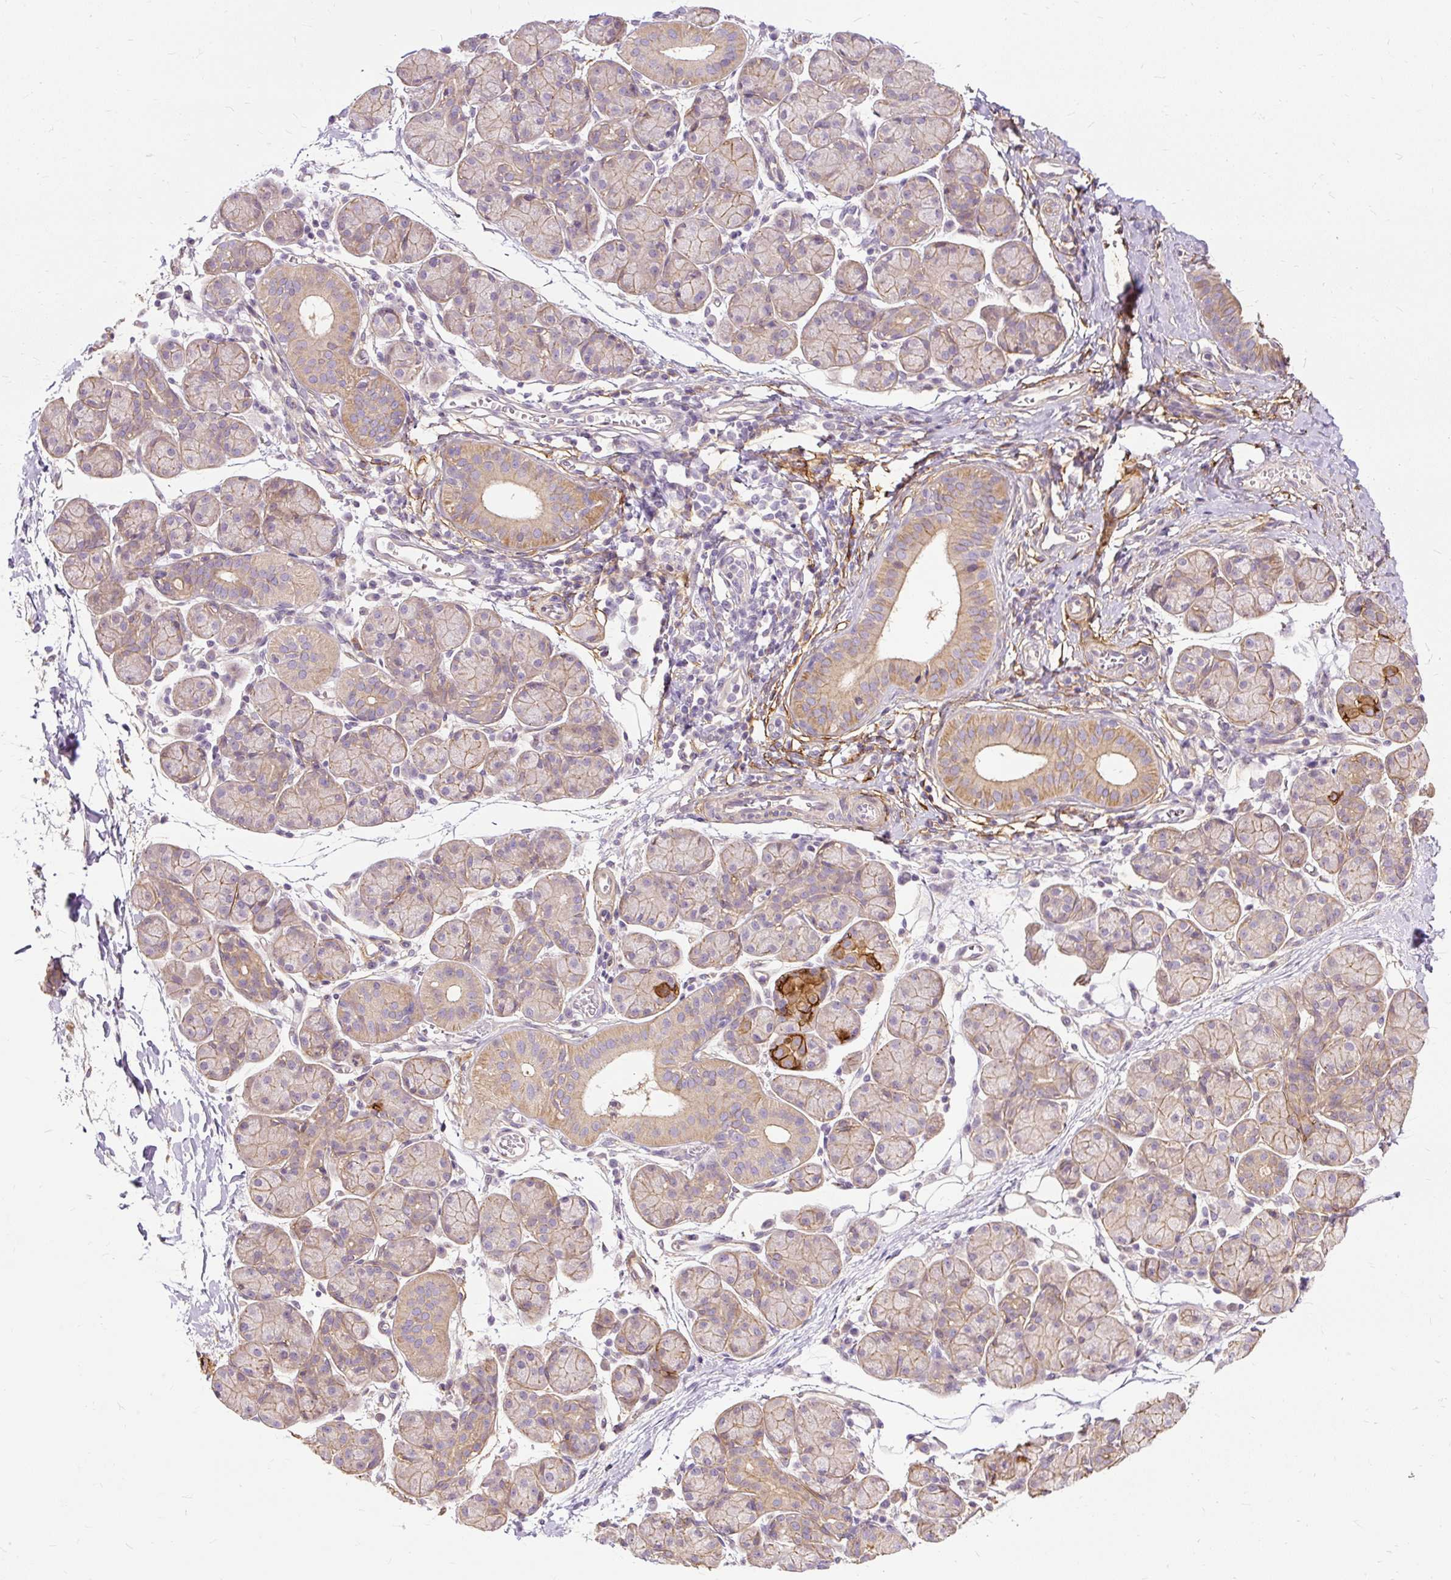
{"staining": {"intensity": "weak", "quantity": "25%-75%", "location": "cytoplasmic/membranous"}, "tissue": "salivary gland", "cell_type": "Glandular cells", "image_type": "normal", "snomed": [{"axis": "morphology", "description": "Normal tissue, NOS"}, {"axis": "morphology", "description": "Inflammation, NOS"}, {"axis": "topography", "description": "Lymph node"}, {"axis": "topography", "description": "Salivary gland"}], "caption": "A brown stain labels weak cytoplasmic/membranous staining of a protein in glandular cells of normal human salivary gland.", "gene": "TSPAN8", "patient": {"sex": "male", "age": 3}}